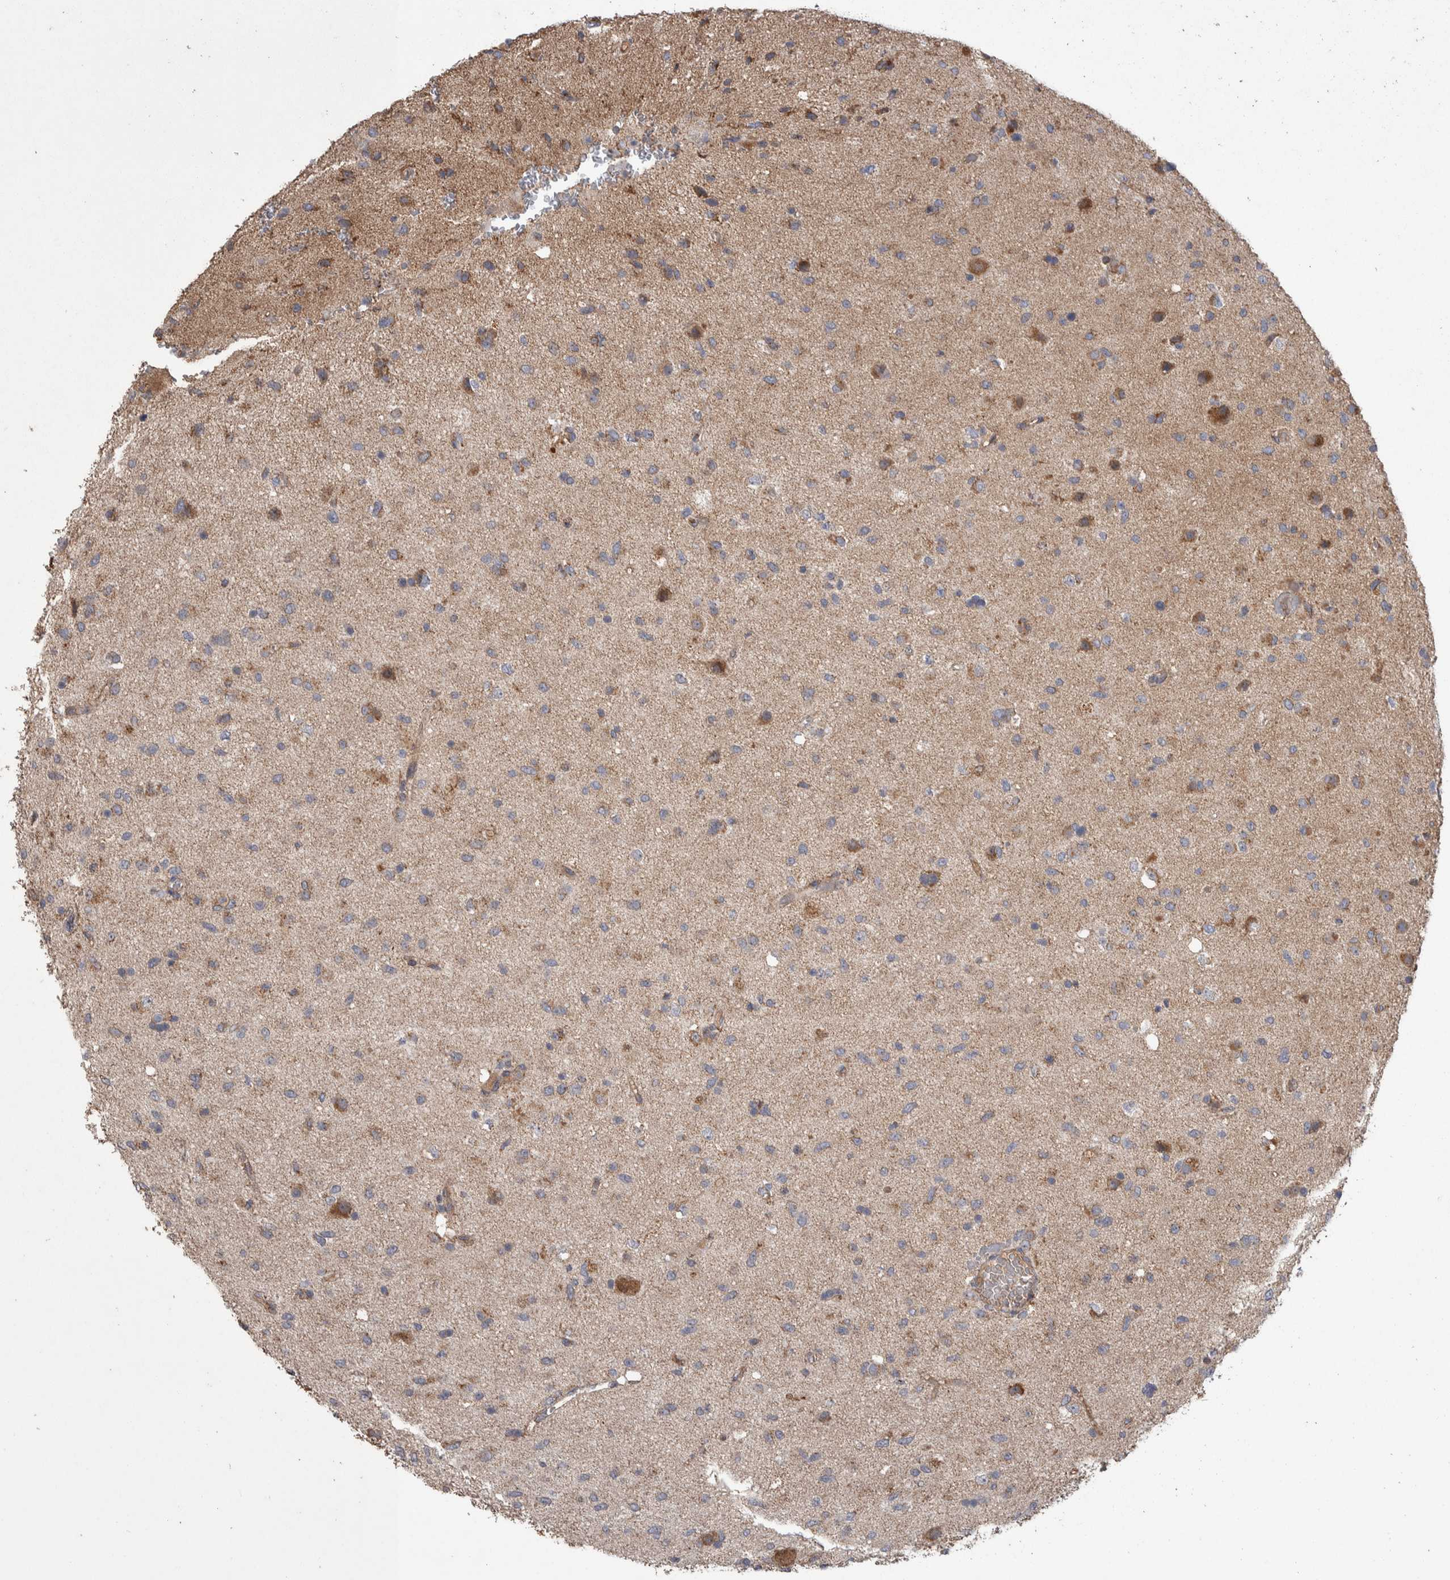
{"staining": {"intensity": "moderate", "quantity": "25%-75%", "location": "cytoplasmic/membranous"}, "tissue": "glioma", "cell_type": "Tumor cells", "image_type": "cancer", "snomed": [{"axis": "morphology", "description": "Glioma, malignant, Low grade"}, {"axis": "topography", "description": "Brain"}], "caption": "Moderate cytoplasmic/membranous protein staining is identified in about 25%-75% of tumor cells in glioma.", "gene": "SCO1", "patient": {"sex": "male", "age": 77}}